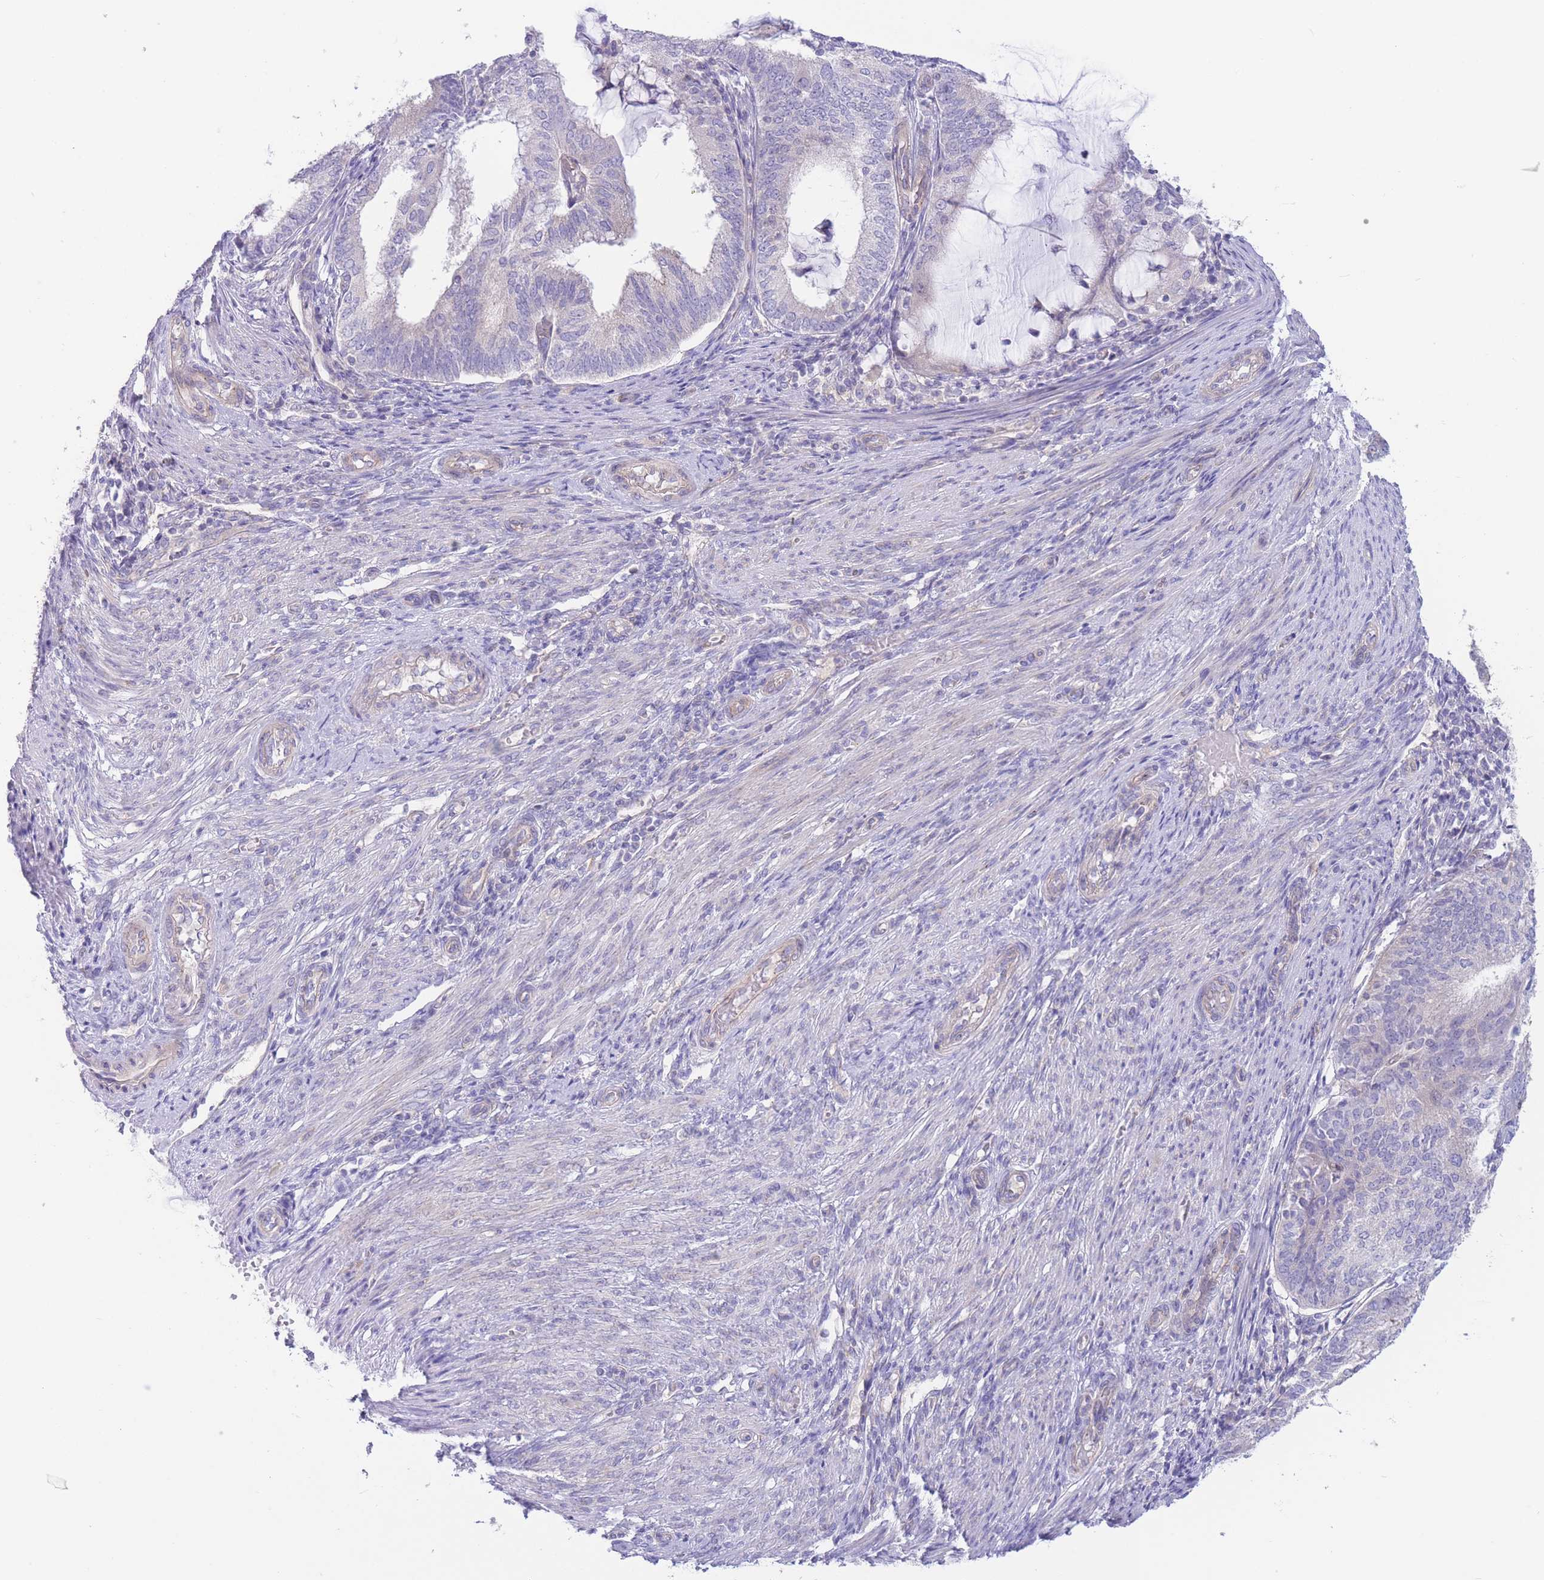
{"staining": {"intensity": "negative", "quantity": "none", "location": "none"}, "tissue": "endometrial cancer", "cell_type": "Tumor cells", "image_type": "cancer", "snomed": [{"axis": "morphology", "description": "Adenocarcinoma, NOS"}, {"axis": "topography", "description": "Endometrium"}], "caption": "High magnification brightfield microscopy of endometrial adenocarcinoma stained with DAB (brown) and counterstained with hematoxylin (blue): tumor cells show no significant expression.", "gene": "ALS2CL", "patient": {"sex": "female", "age": 81}}